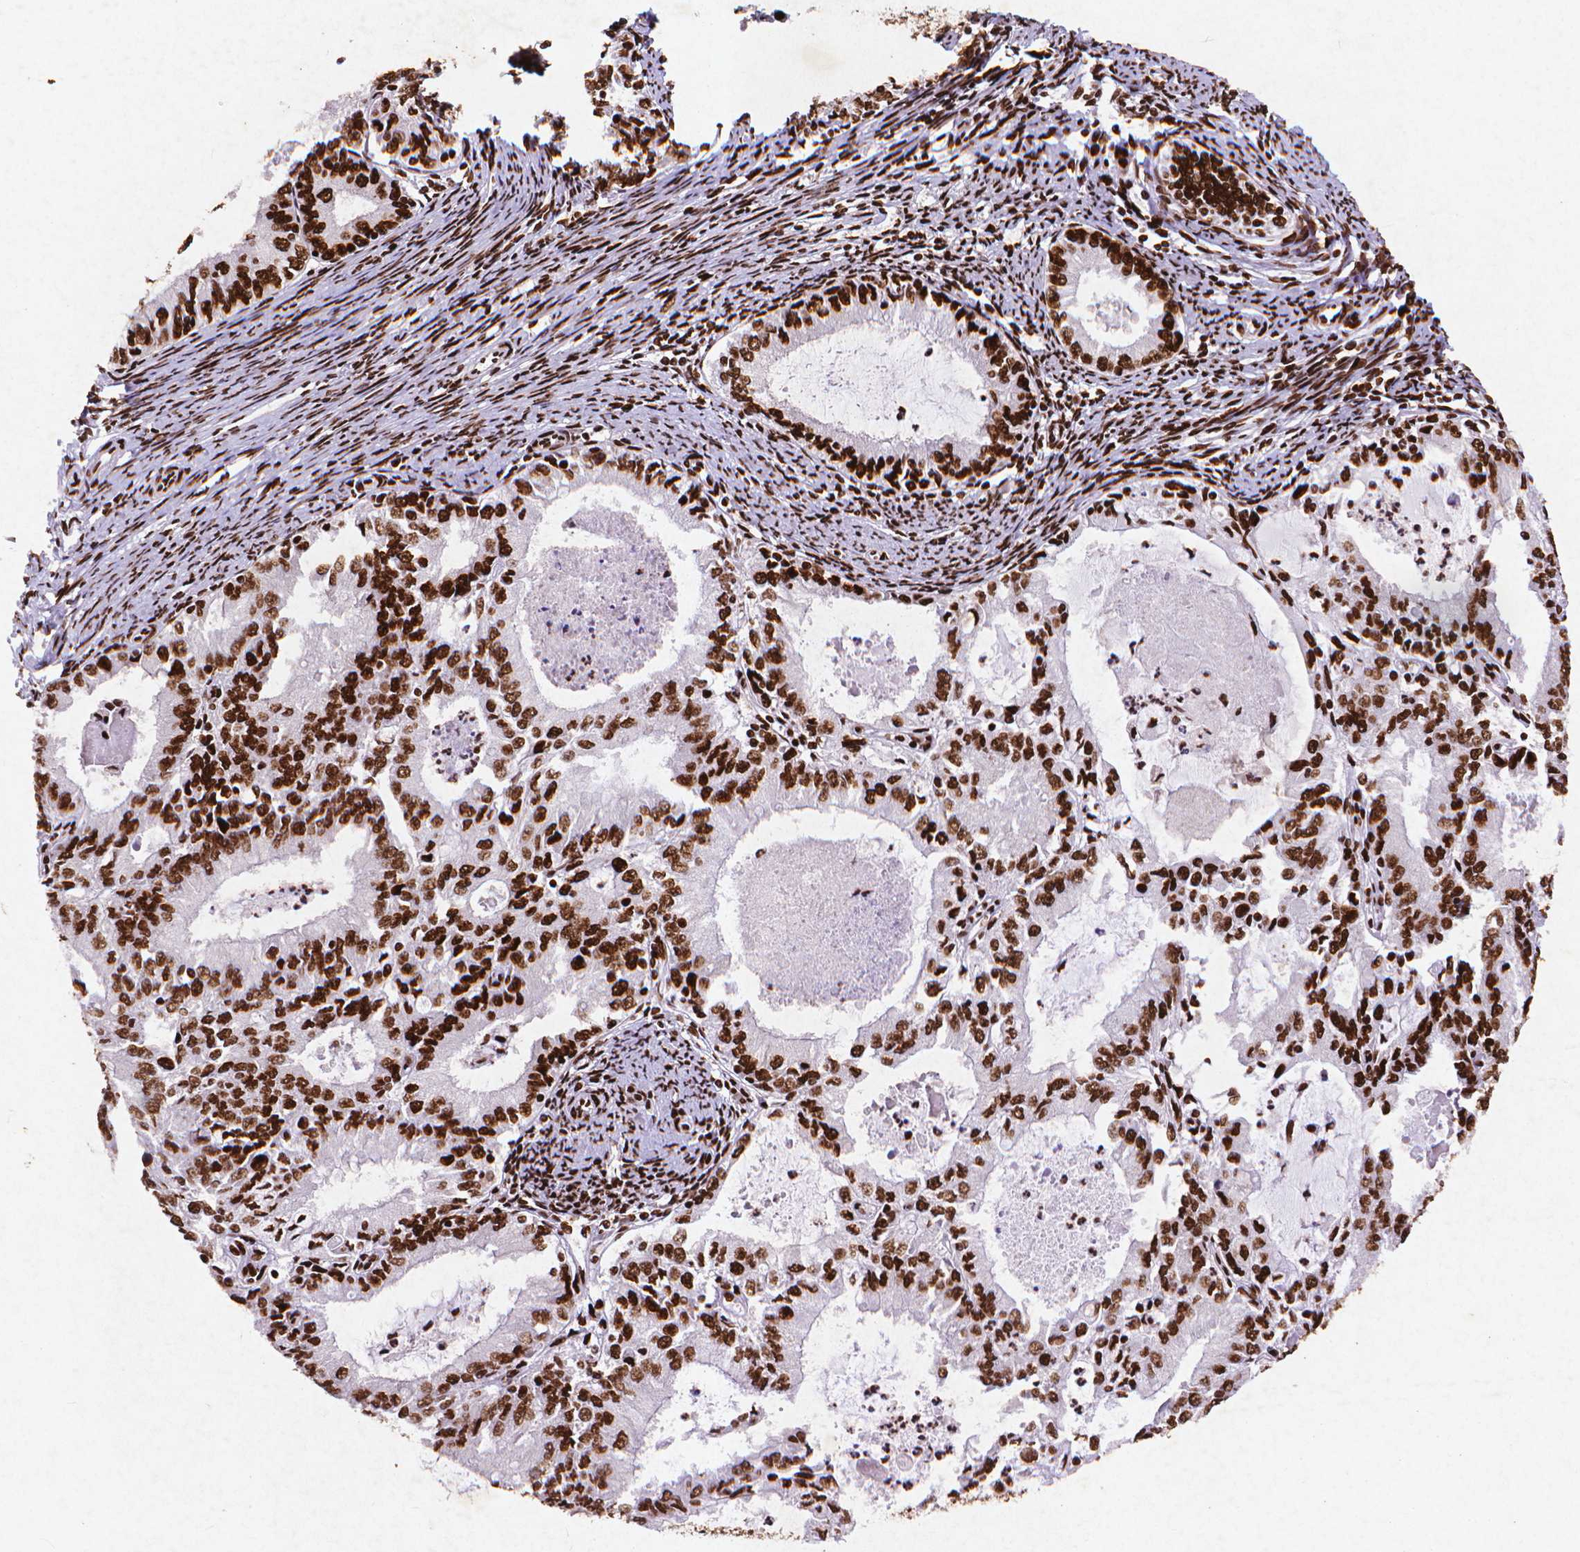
{"staining": {"intensity": "strong", "quantity": ">75%", "location": "nuclear"}, "tissue": "endometrial cancer", "cell_type": "Tumor cells", "image_type": "cancer", "snomed": [{"axis": "morphology", "description": "Adenocarcinoma, NOS"}, {"axis": "topography", "description": "Endometrium"}], "caption": "Endometrial adenocarcinoma tissue demonstrates strong nuclear expression in about >75% of tumor cells, visualized by immunohistochemistry. (DAB = brown stain, brightfield microscopy at high magnification).", "gene": "CITED2", "patient": {"sex": "female", "age": 57}}